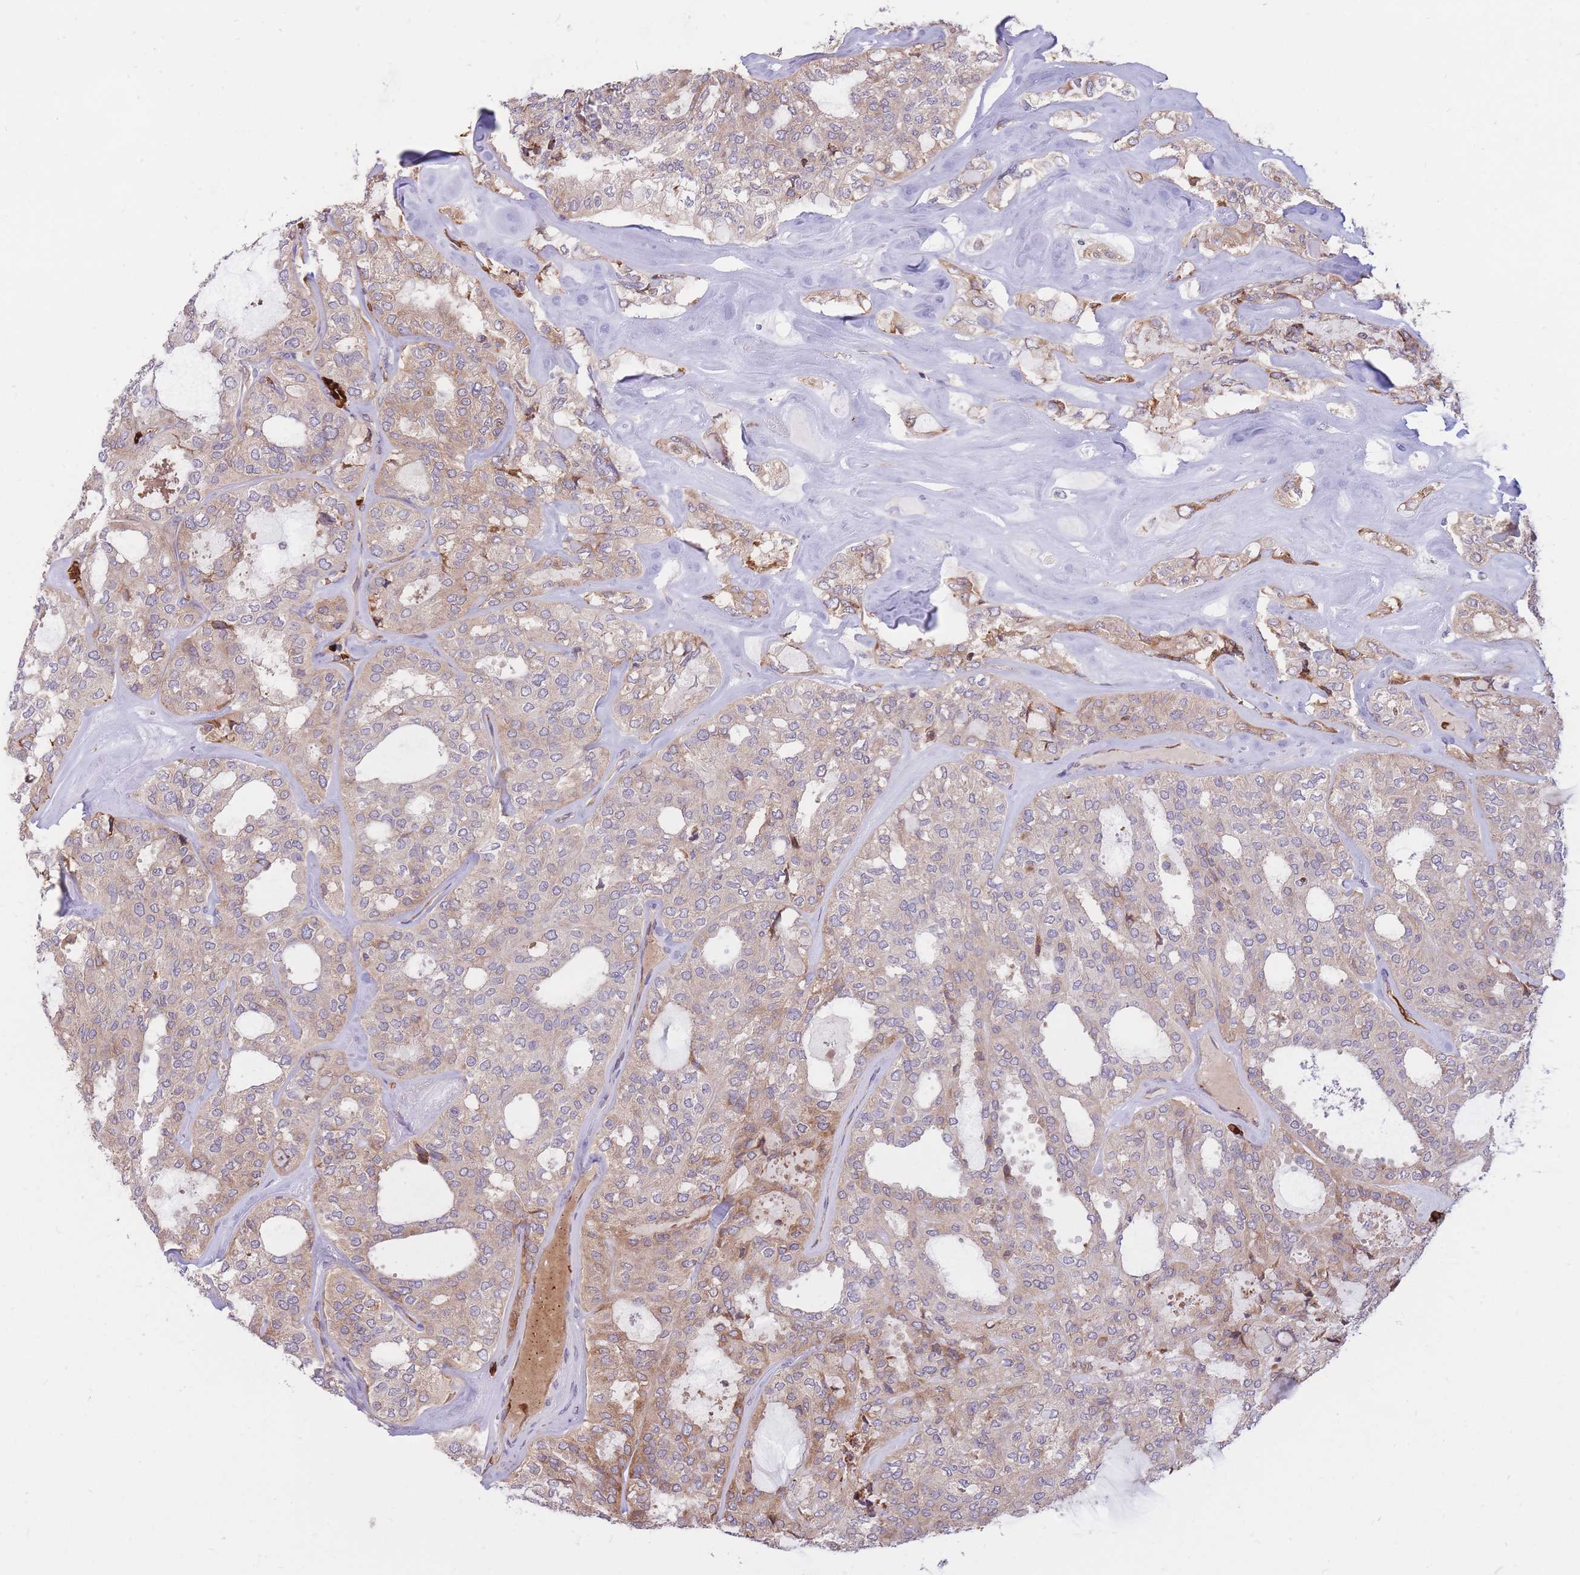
{"staining": {"intensity": "weak", "quantity": "25%-75%", "location": "cytoplasmic/membranous"}, "tissue": "thyroid cancer", "cell_type": "Tumor cells", "image_type": "cancer", "snomed": [{"axis": "morphology", "description": "Follicular adenoma carcinoma, NOS"}, {"axis": "topography", "description": "Thyroid gland"}], "caption": "There is low levels of weak cytoplasmic/membranous staining in tumor cells of thyroid follicular adenoma carcinoma, as demonstrated by immunohistochemical staining (brown color).", "gene": "ATP10D", "patient": {"sex": "male", "age": 75}}